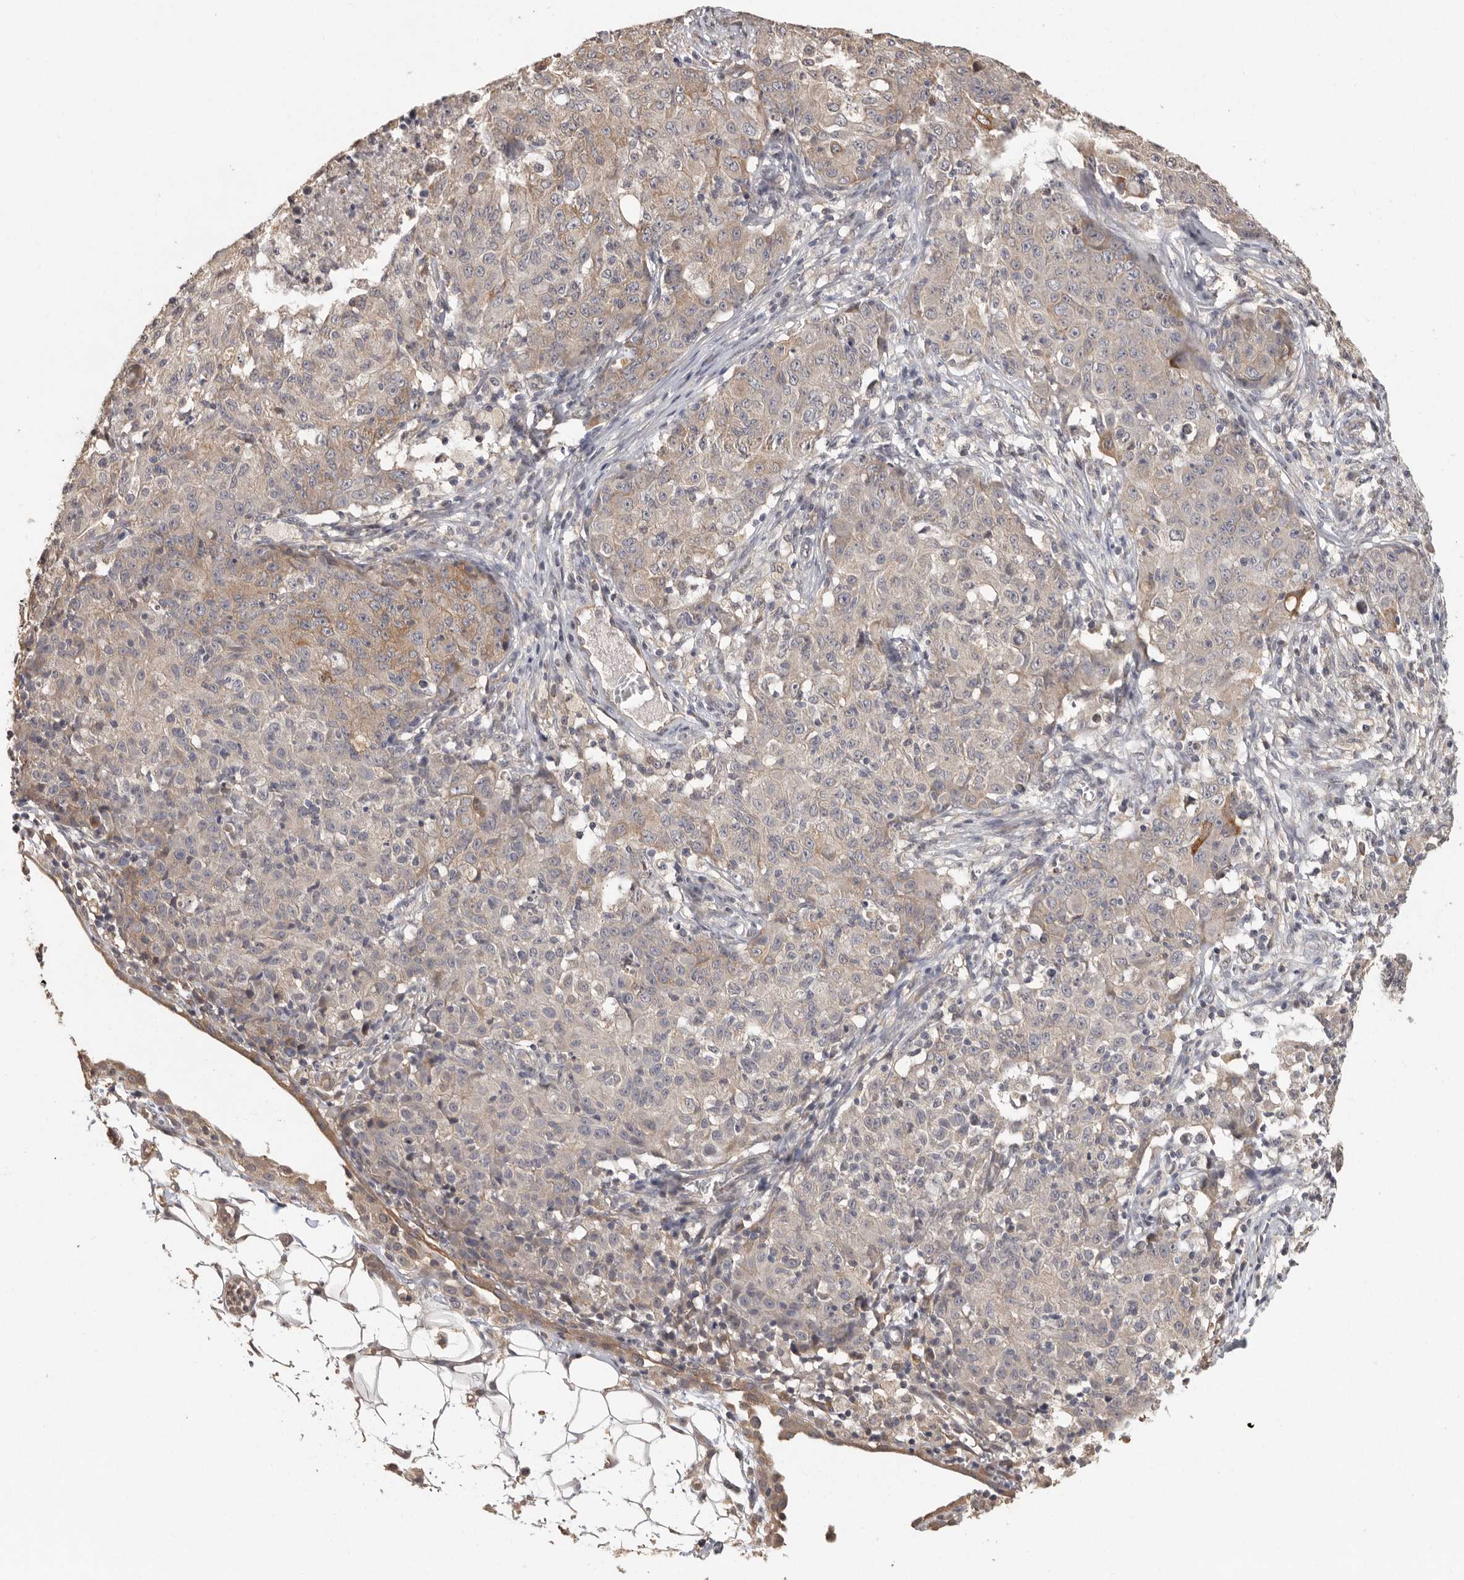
{"staining": {"intensity": "weak", "quantity": "<25%", "location": "cytoplasmic/membranous"}, "tissue": "ovarian cancer", "cell_type": "Tumor cells", "image_type": "cancer", "snomed": [{"axis": "morphology", "description": "Carcinoma, endometroid"}, {"axis": "topography", "description": "Ovary"}], "caption": "DAB (3,3'-diaminobenzidine) immunohistochemical staining of ovarian cancer (endometroid carcinoma) exhibits no significant expression in tumor cells.", "gene": "BAIAP2", "patient": {"sex": "female", "age": 42}}